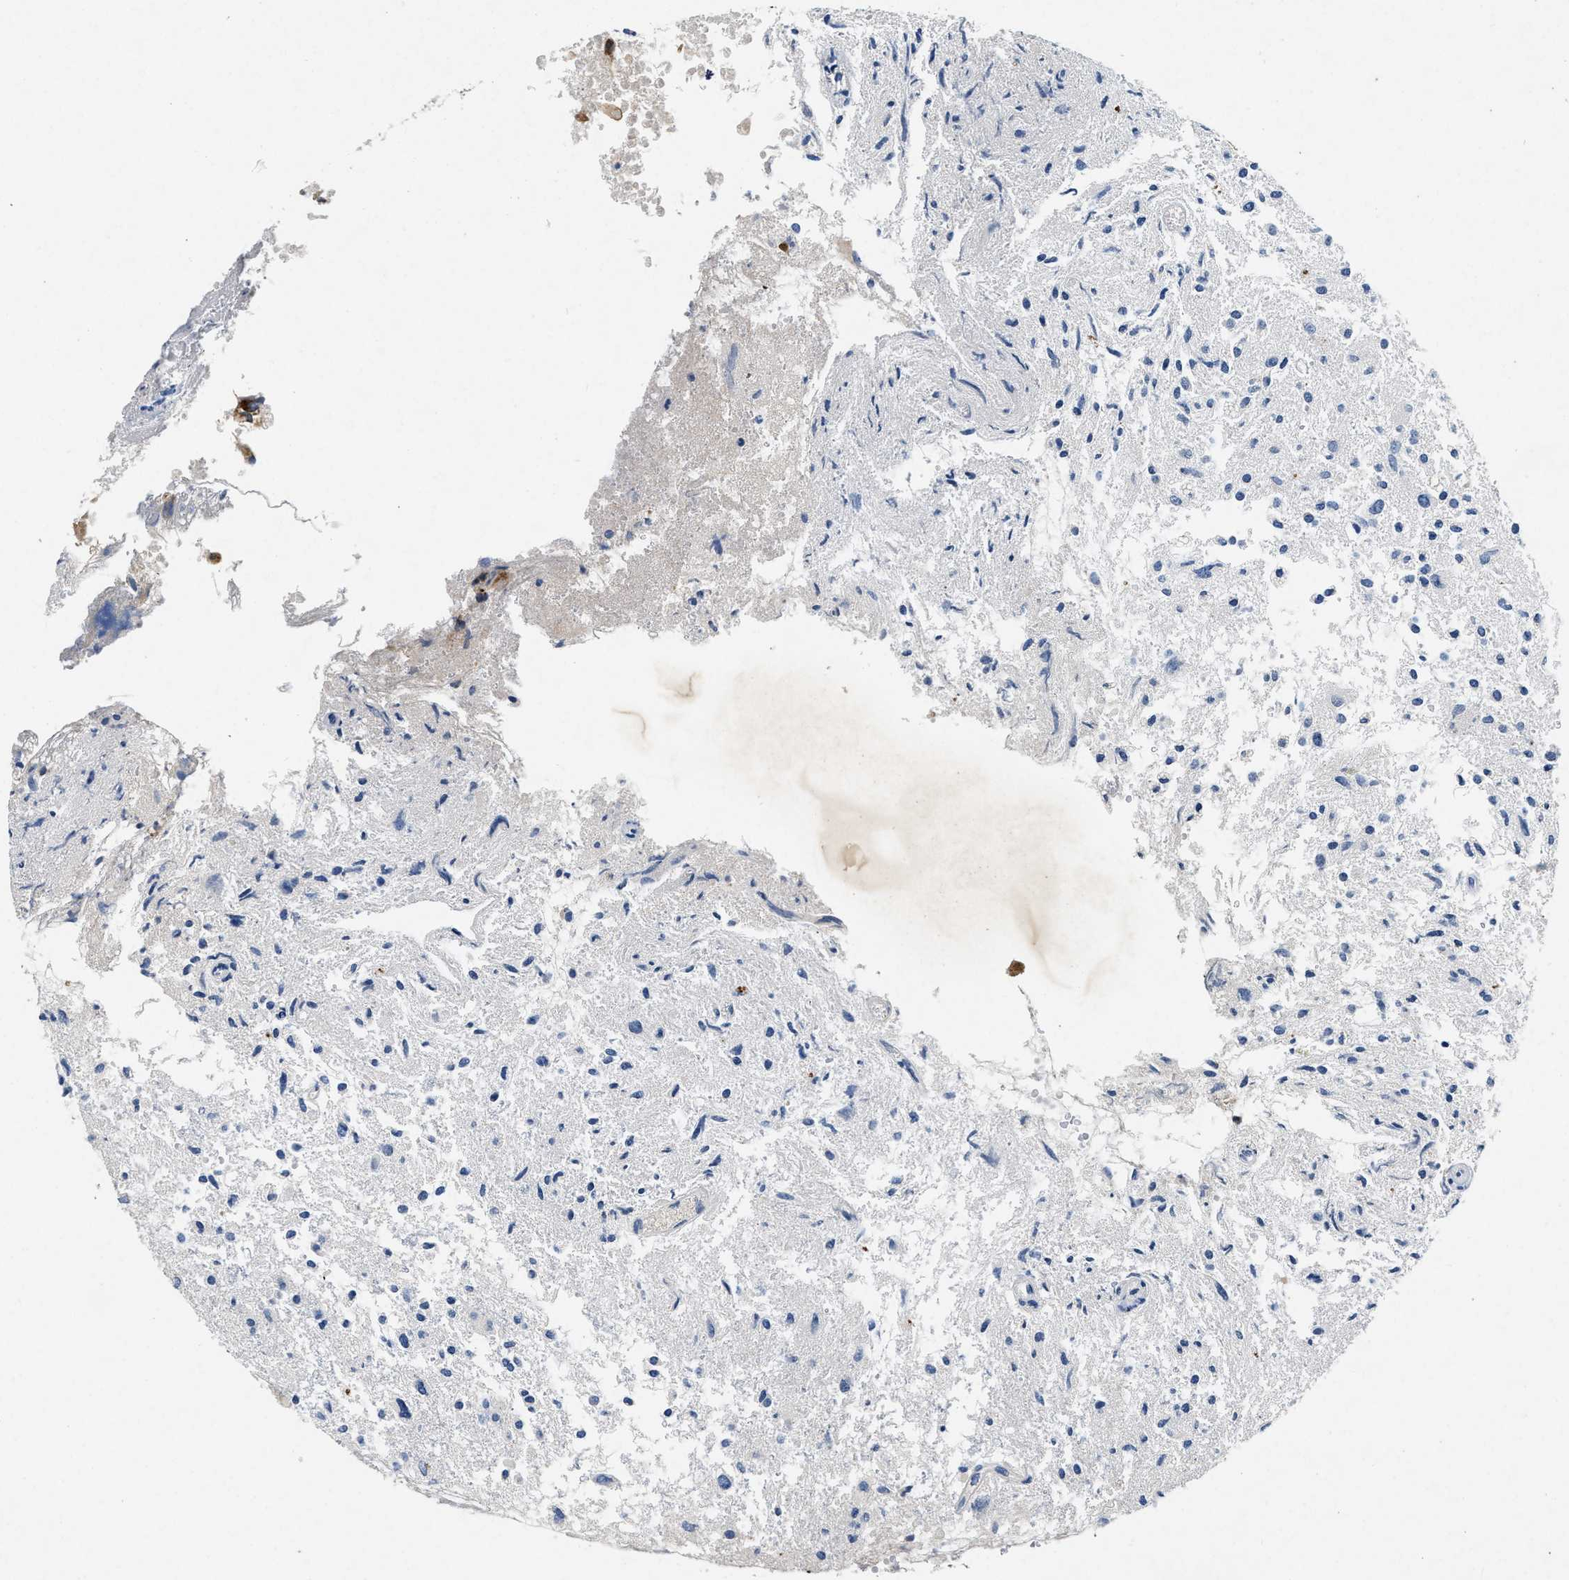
{"staining": {"intensity": "negative", "quantity": "none", "location": "none"}, "tissue": "glioma", "cell_type": "Tumor cells", "image_type": "cancer", "snomed": [{"axis": "morphology", "description": "Glioma, malignant, High grade"}, {"axis": "topography", "description": "Brain"}], "caption": "Tumor cells show no significant protein staining in glioma.", "gene": "PDP1", "patient": {"sex": "female", "age": 59}}